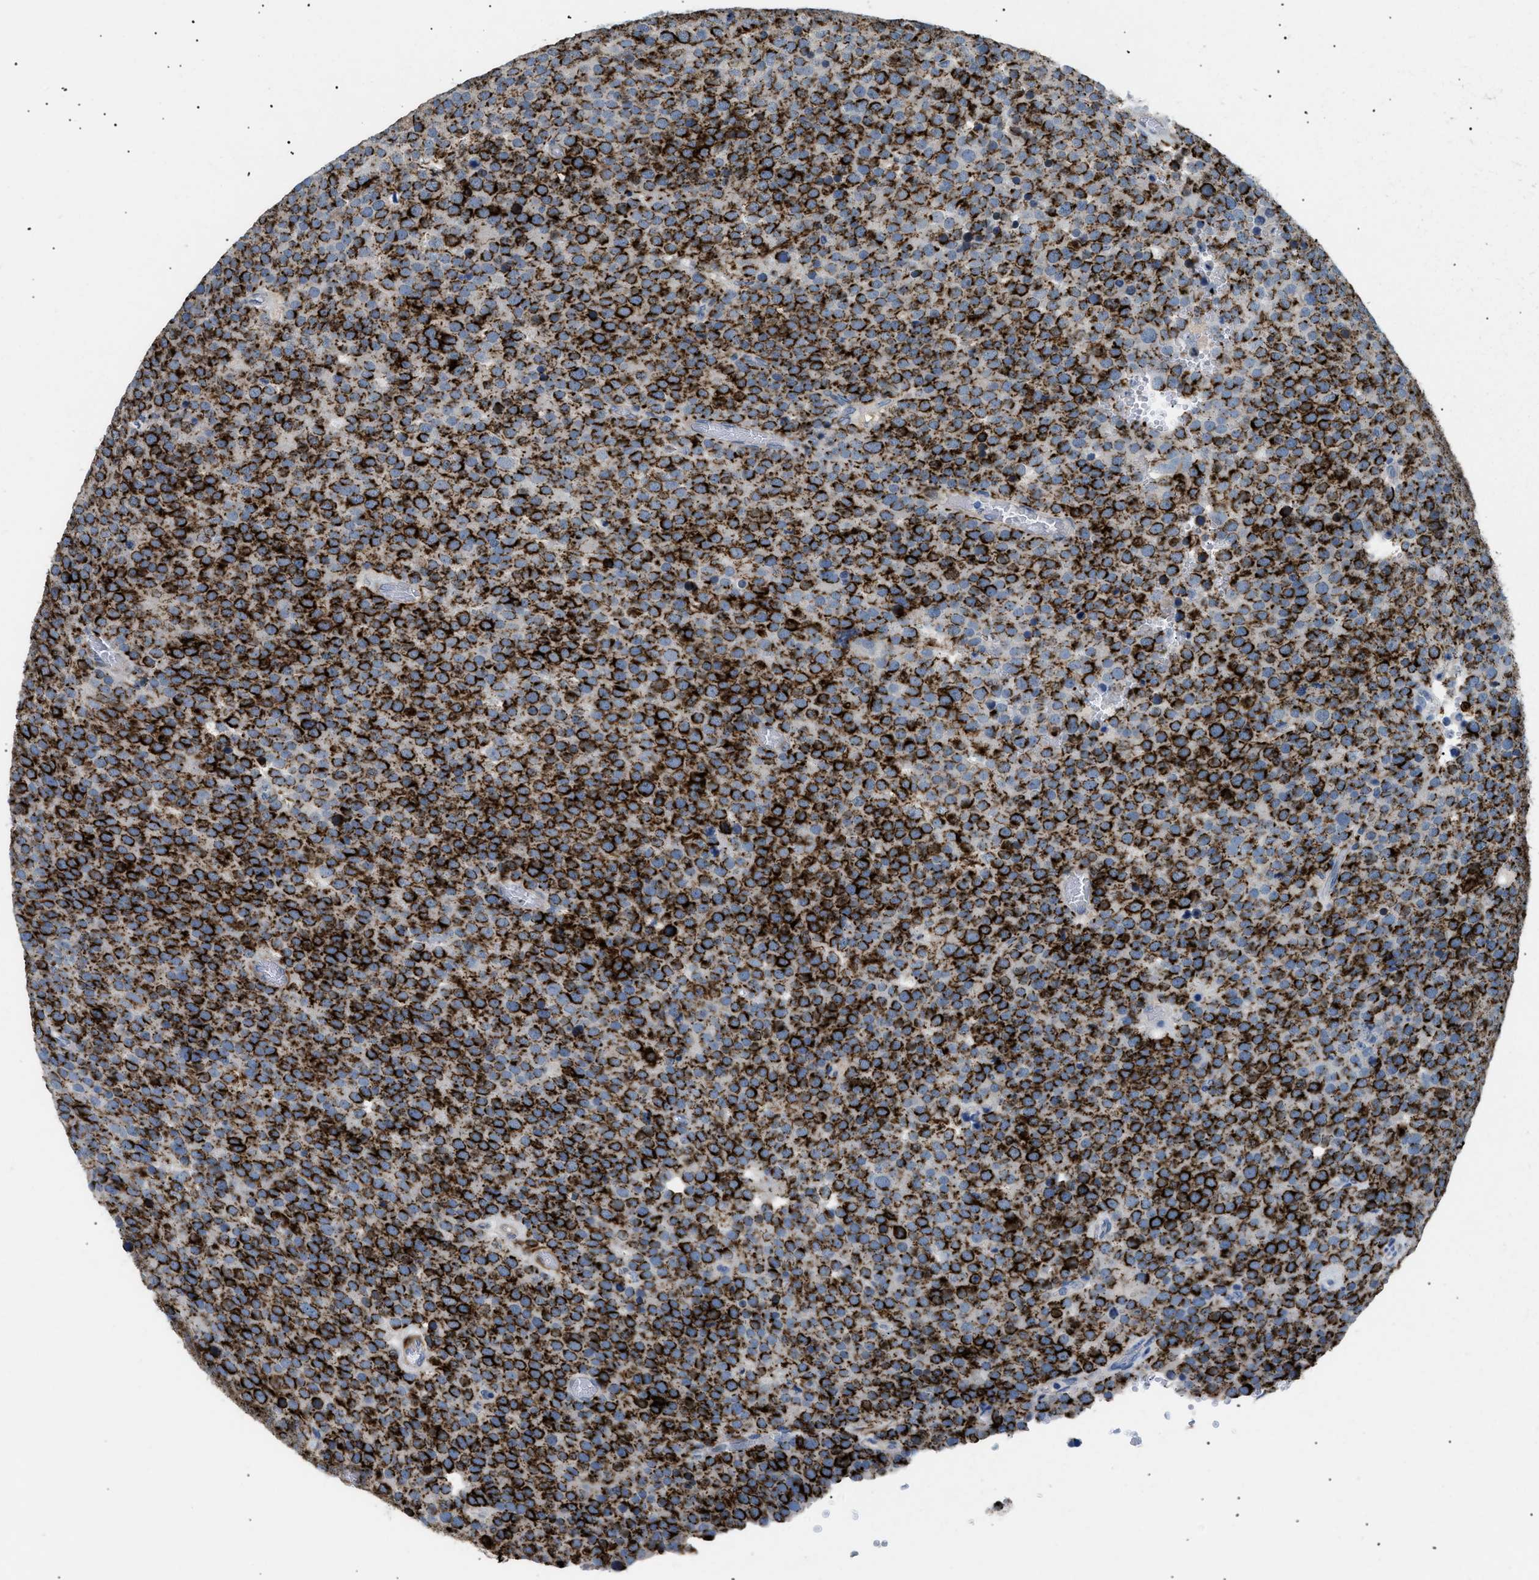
{"staining": {"intensity": "strong", "quantity": ">75%", "location": "cytoplasmic/membranous"}, "tissue": "testis cancer", "cell_type": "Tumor cells", "image_type": "cancer", "snomed": [{"axis": "morphology", "description": "Normal tissue, NOS"}, {"axis": "morphology", "description": "Seminoma, NOS"}, {"axis": "topography", "description": "Testis"}], "caption": "A histopathology image of human testis cancer (seminoma) stained for a protein shows strong cytoplasmic/membranous brown staining in tumor cells.", "gene": "ICA1", "patient": {"sex": "male", "age": 71}}